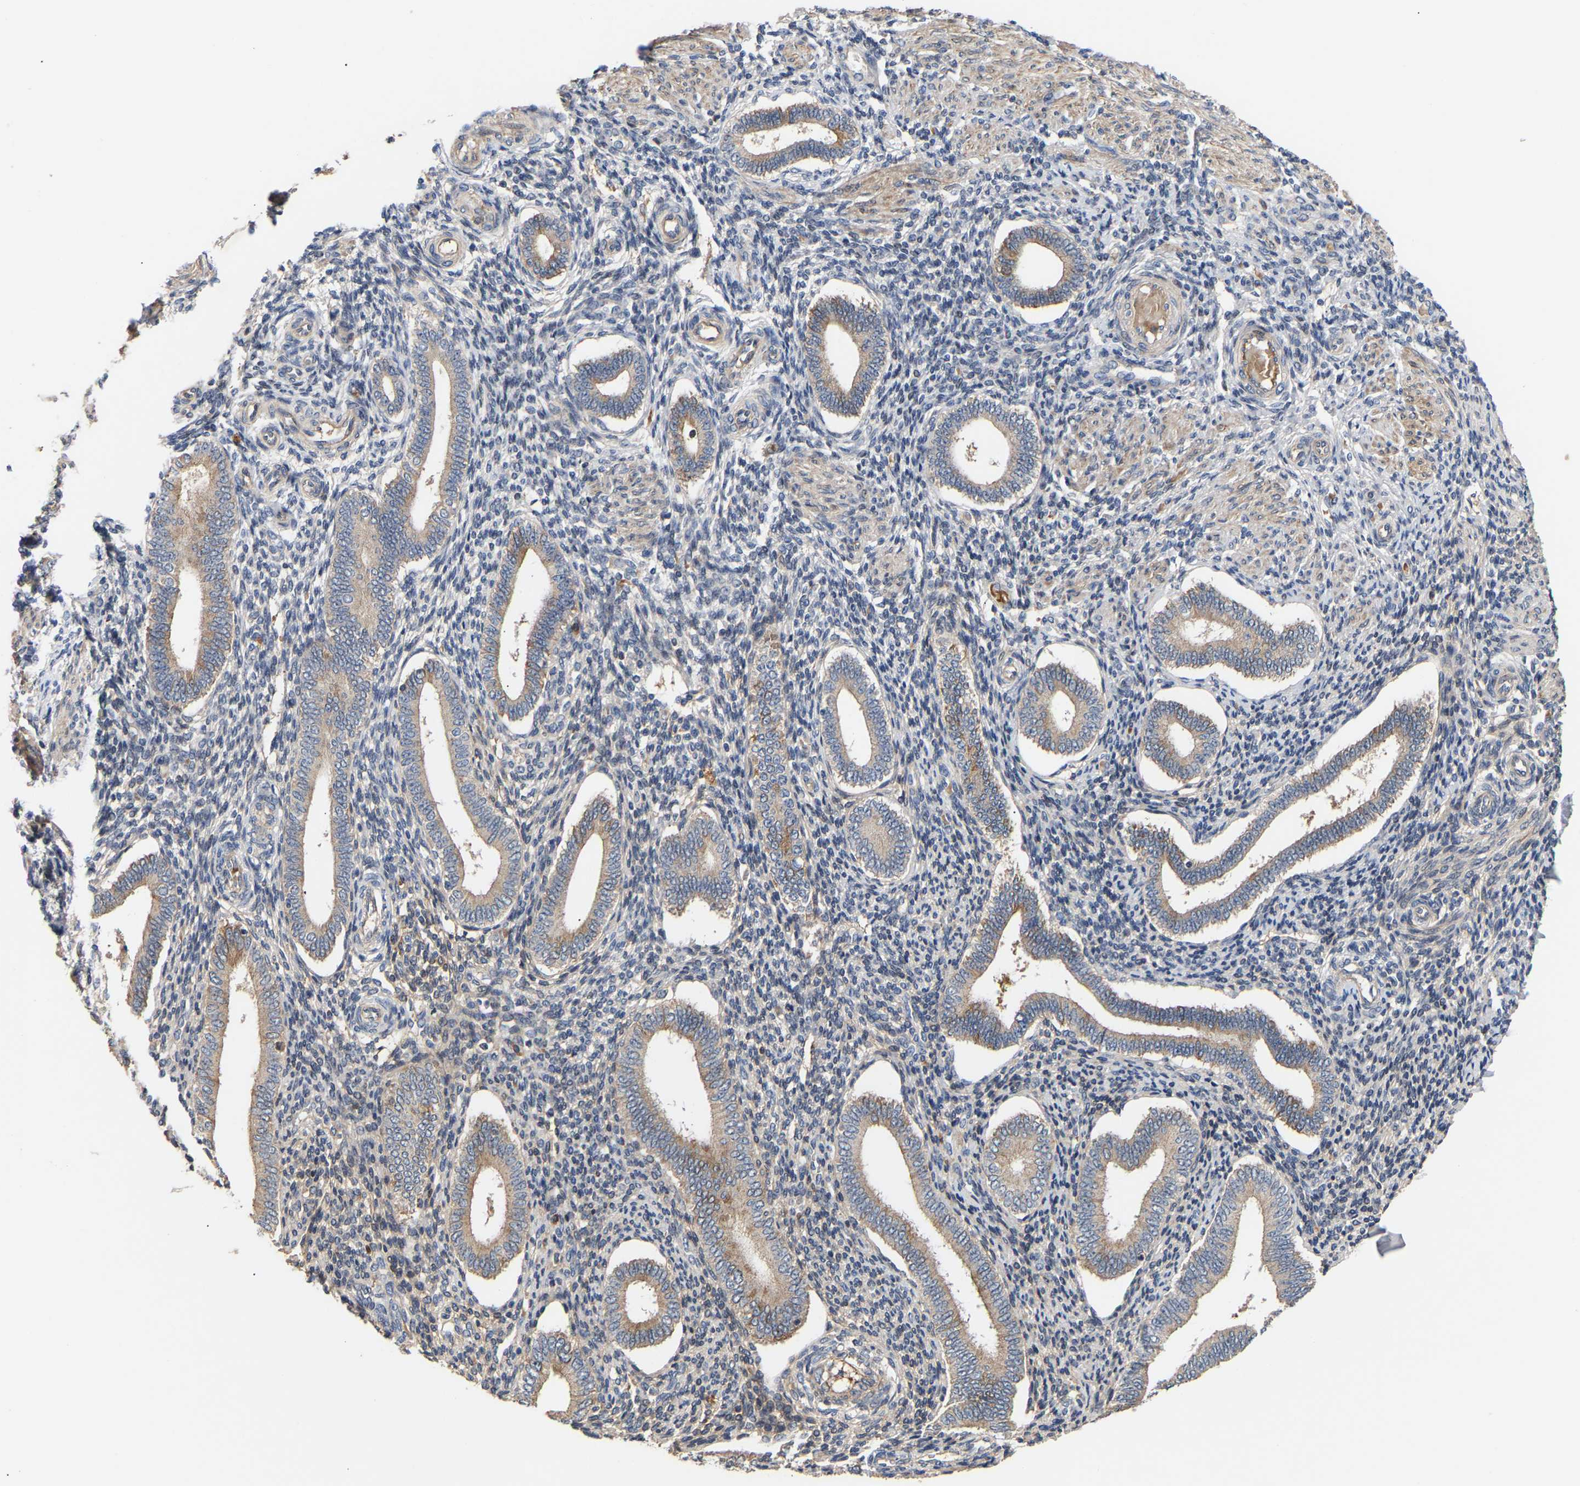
{"staining": {"intensity": "moderate", "quantity": "<25%", "location": "cytoplasmic/membranous"}, "tissue": "endometrium", "cell_type": "Cells in endometrial stroma", "image_type": "normal", "snomed": [{"axis": "morphology", "description": "Normal tissue, NOS"}, {"axis": "topography", "description": "Endometrium"}], "caption": "Human endometrium stained with a brown dye exhibits moderate cytoplasmic/membranous positive expression in approximately <25% of cells in endometrial stroma.", "gene": "KASH5", "patient": {"sex": "female", "age": 42}}